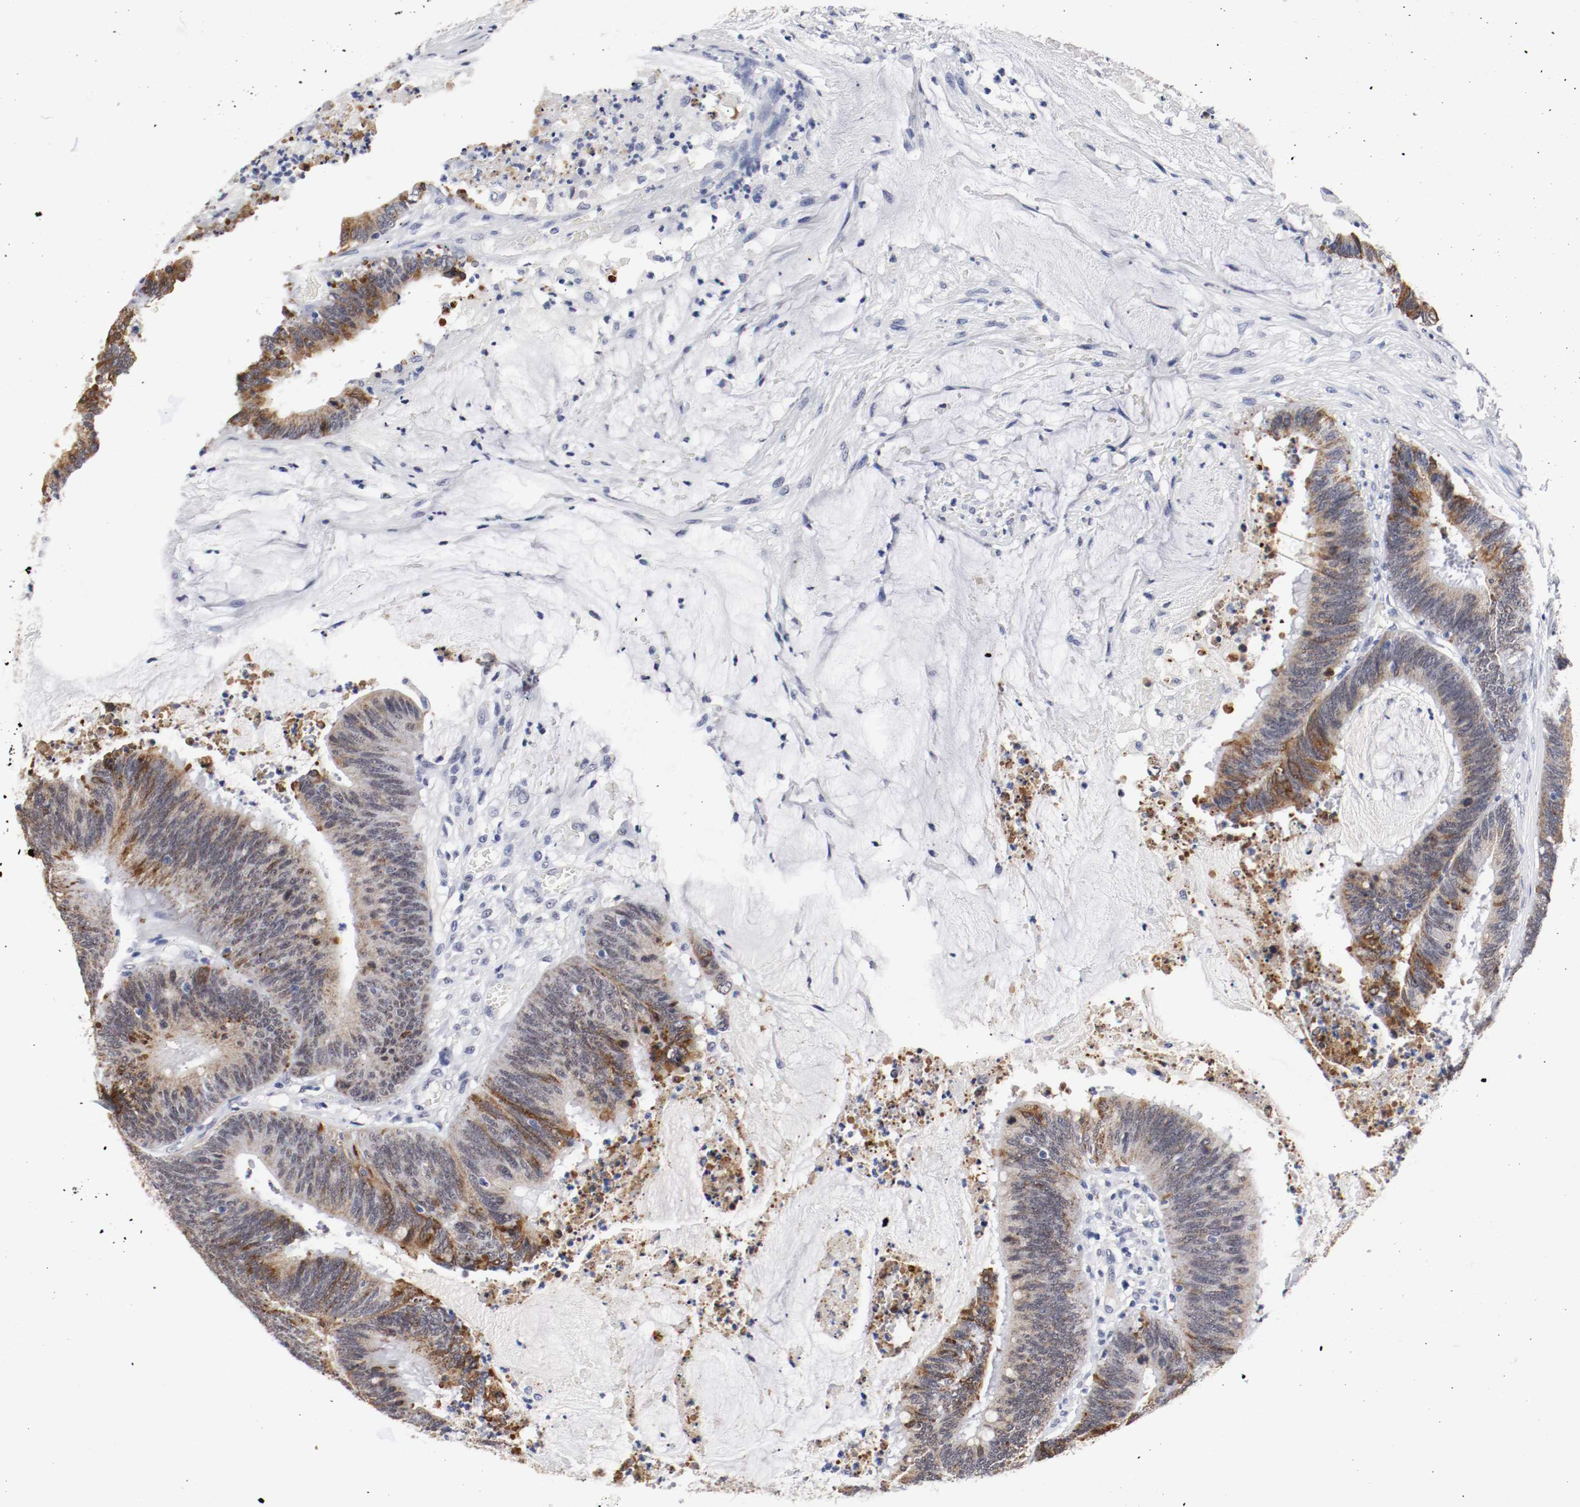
{"staining": {"intensity": "strong", "quantity": ">75%", "location": "cytoplasmic/membranous"}, "tissue": "colorectal cancer", "cell_type": "Tumor cells", "image_type": "cancer", "snomed": [{"axis": "morphology", "description": "Adenocarcinoma, NOS"}, {"axis": "topography", "description": "Rectum"}], "caption": "The photomicrograph displays immunohistochemical staining of adenocarcinoma (colorectal). There is strong cytoplasmic/membranous expression is identified in approximately >75% of tumor cells. Nuclei are stained in blue.", "gene": "GRHL2", "patient": {"sex": "female", "age": 66}}